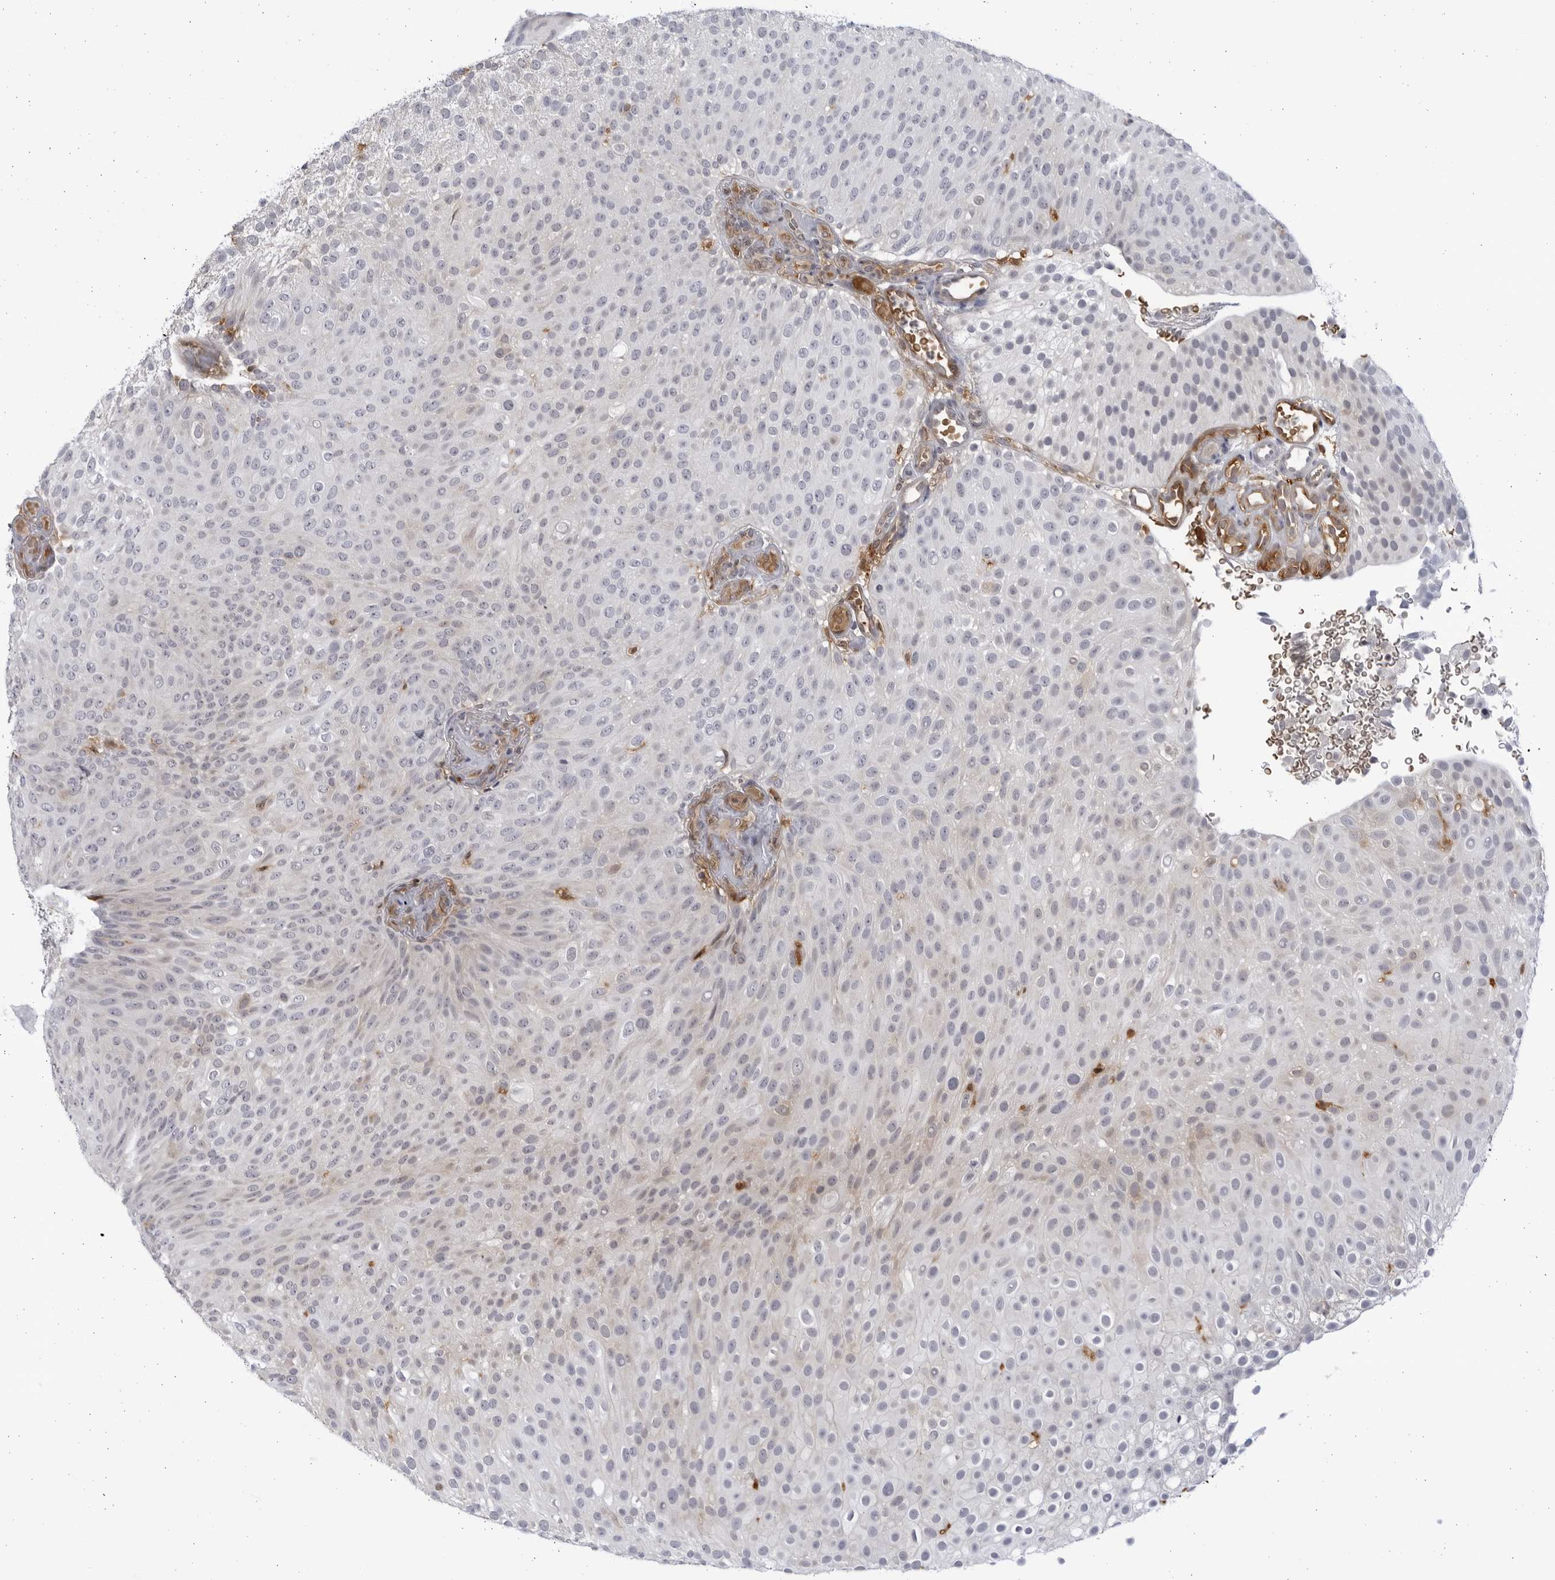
{"staining": {"intensity": "negative", "quantity": "none", "location": "none"}, "tissue": "urothelial cancer", "cell_type": "Tumor cells", "image_type": "cancer", "snomed": [{"axis": "morphology", "description": "Urothelial carcinoma, Low grade"}, {"axis": "topography", "description": "Urinary bladder"}], "caption": "Tumor cells show no significant expression in low-grade urothelial carcinoma.", "gene": "BMP2K", "patient": {"sex": "male", "age": 78}}